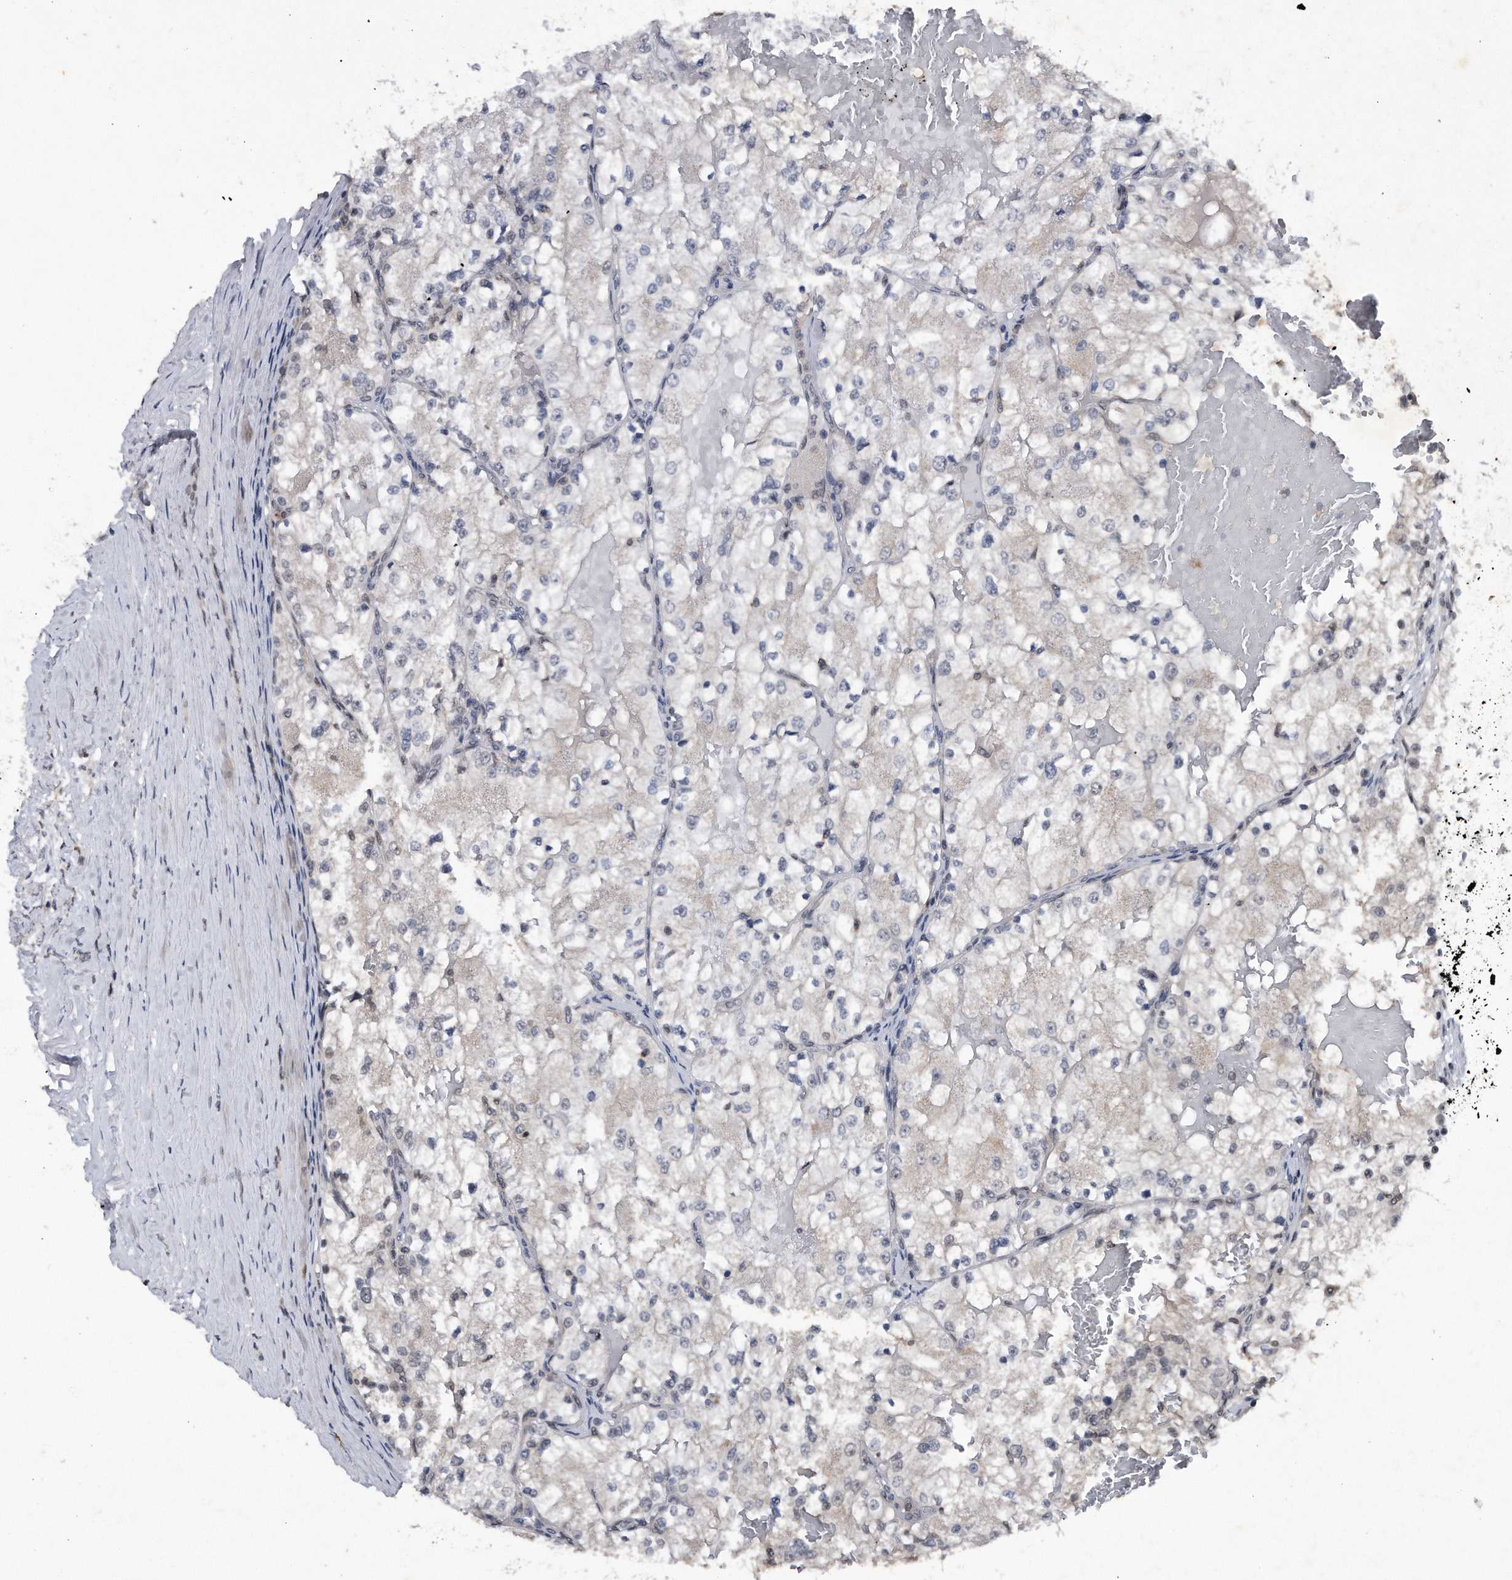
{"staining": {"intensity": "negative", "quantity": "none", "location": "none"}, "tissue": "renal cancer", "cell_type": "Tumor cells", "image_type": "cancer", "snomed": [{"axis": "morphology", "description": "Normal tissue, NOS"}, {"axis": "morphology", "description": "Adenocarcinoma, NOS"}, {"axis": "topography", "description": "Kidney"}], "caption": "IHC image of neoplastic tissue: renal adenocarcinoma stained with DAB (3,3'-diaminobenzidine) exhibits no significant protein positivity in tumor cells.", "gene": "VIRMA", "patient": {"sex": "male", "age": 68}}